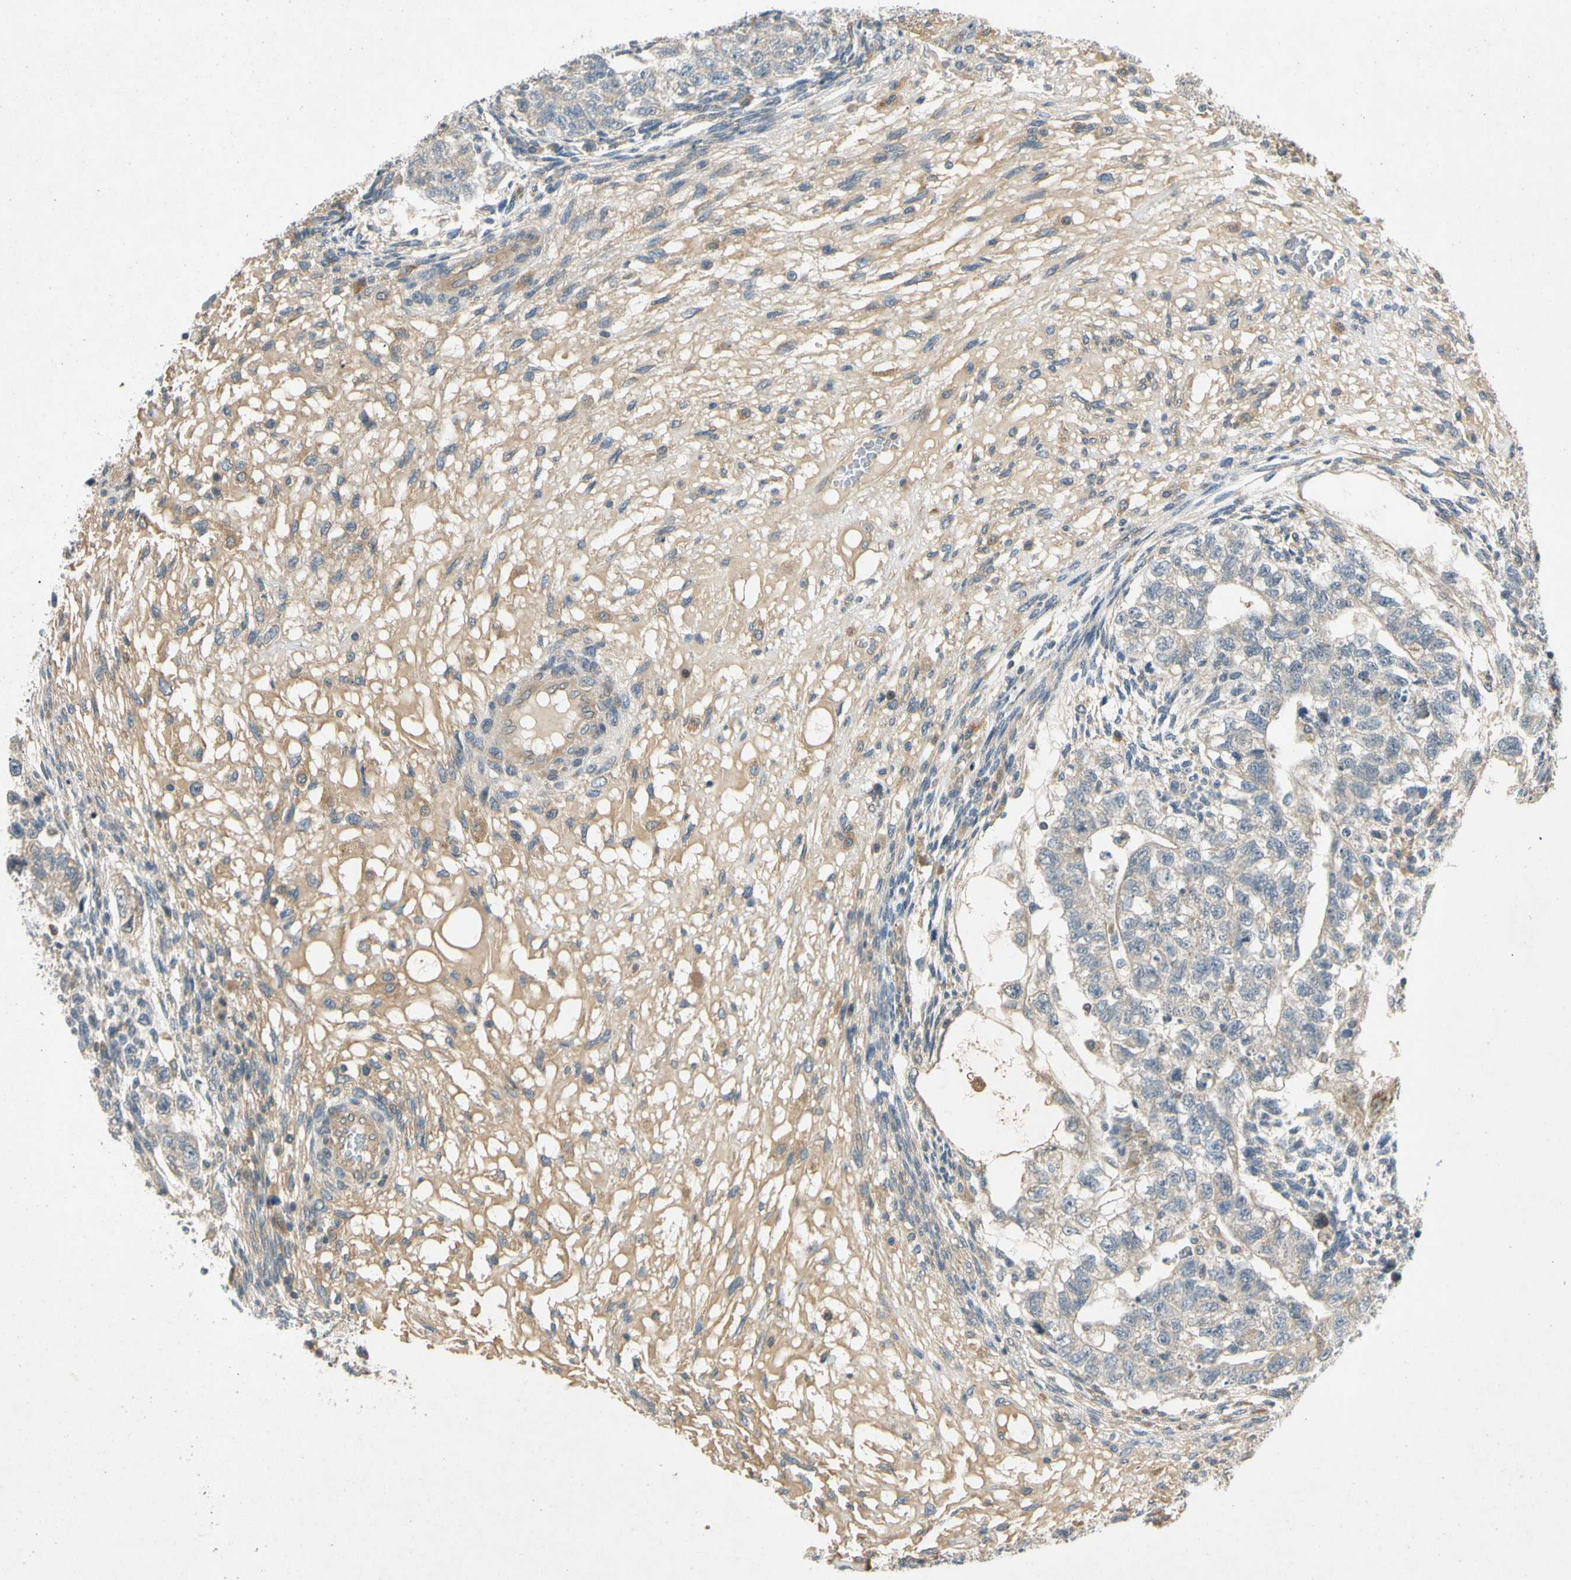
{"staining": {"intensity": "negative", "quantity": "none", "location": "none"}, "tissue": "testis cancer", "cell_type": "Tumor cells", "image_type": "cancer", "snomed": [{"axis": "morphology", "description": "Normal tissue, NOS"}, {"axis": "morphology", "description": "Carcinoma, Embryonal, NOS"}, {"axis": "topography", "description": "Testis"}], "caption": "DAB (3,3'-diaminobenzidine) immunohistochemical staining of testis embryonal carcinoma exhibits no significant expression in tumor cells. (IHC, brightfield microscopy, high magnification).", "gene": "GATD1", "patient": {"sex": "male", "age": 36}}